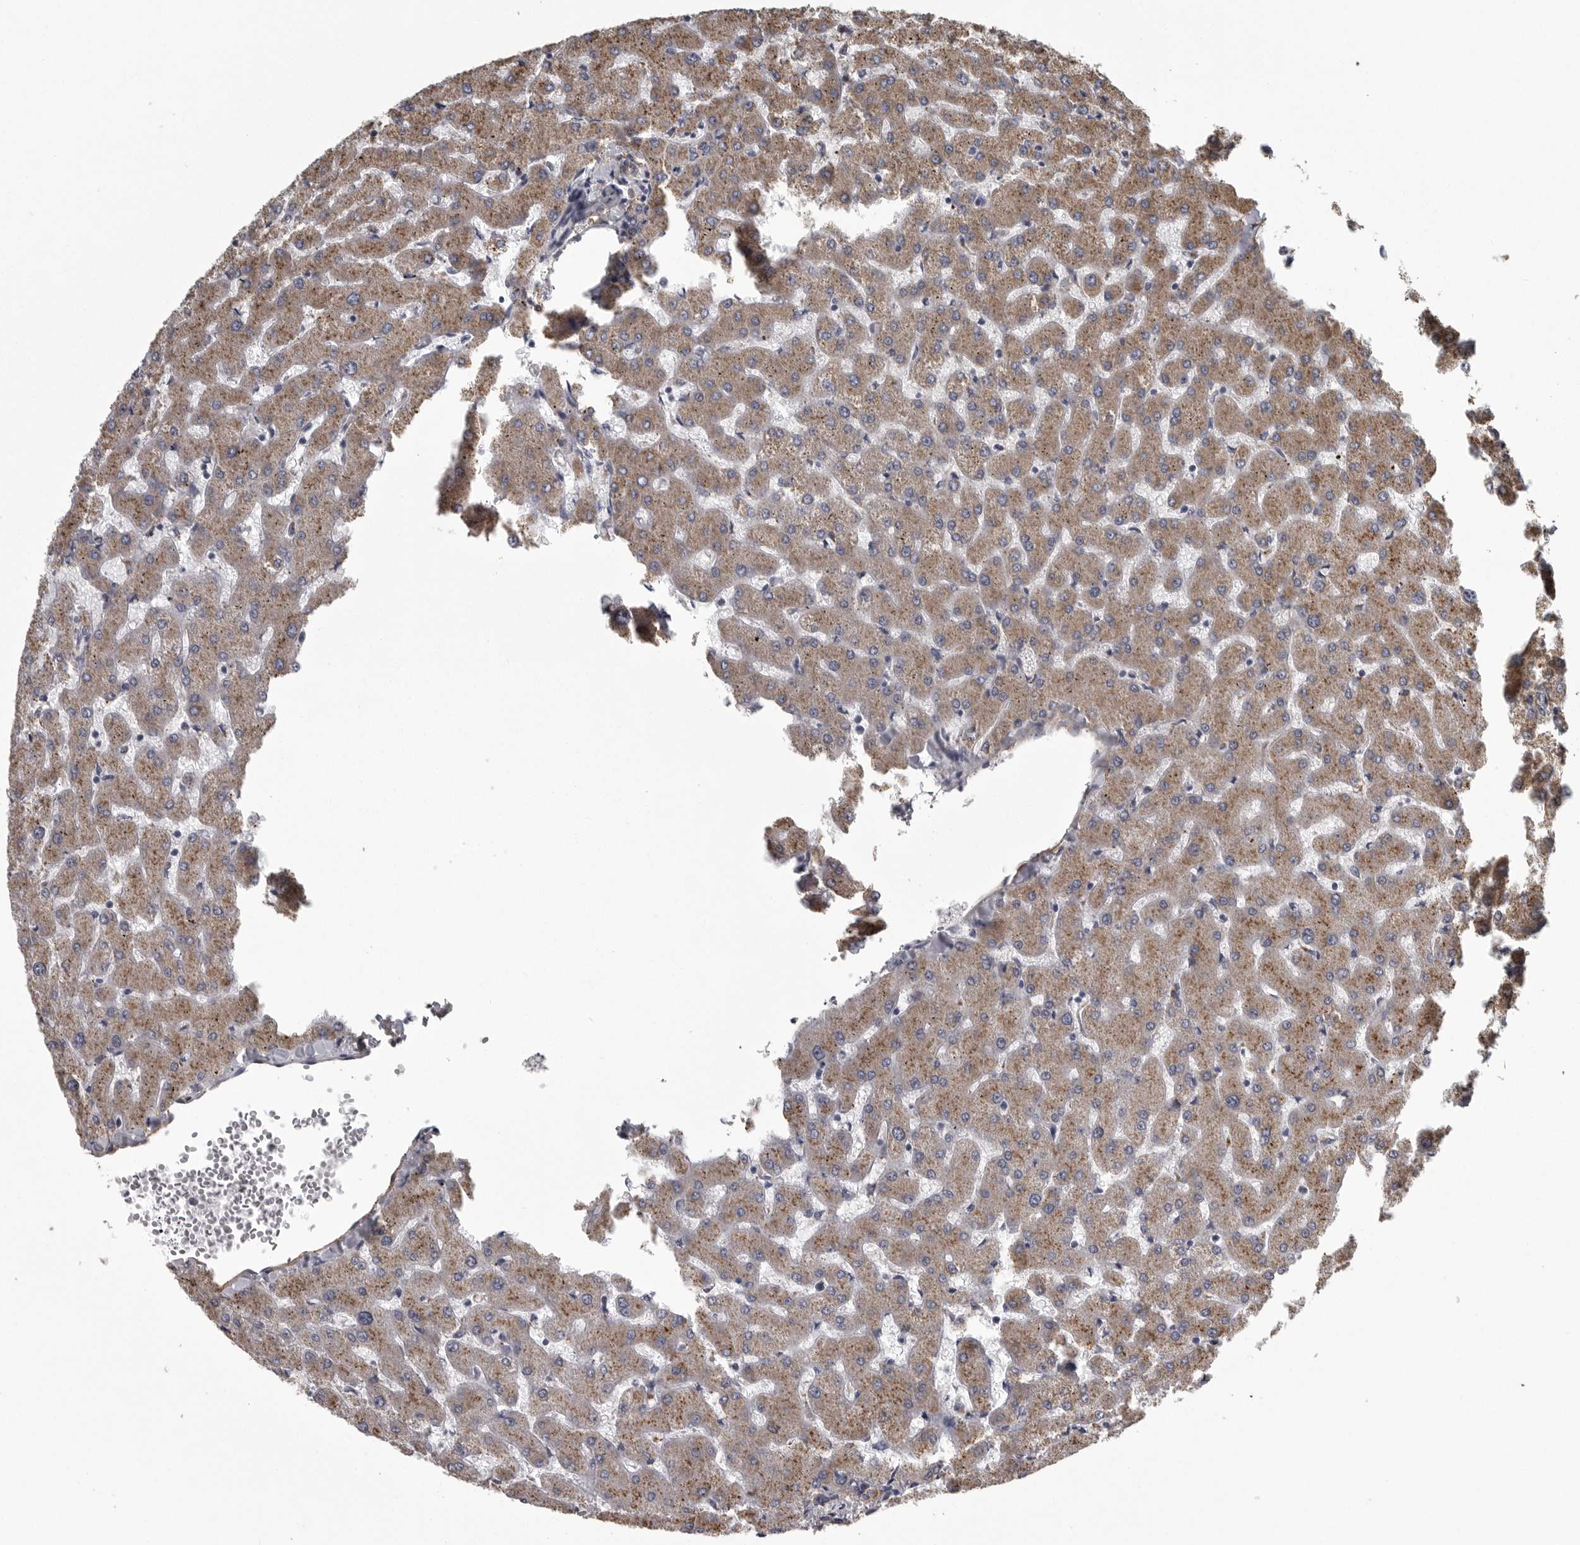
{"staining": {"intensity": "weak", "quantity": ">75%", "location": "cytoplasmic/membranous"}, "tissue": "liver", "cell_type": "Cholangiocytes", "image_type": "normal", "snomed": [{"axis": "morphology", "description": "Normal tissue, NOS"}, {"axis": "topography", "description": "Liver"}], "caption": "An IHC image of unremarkable tissue is shown. Protein staining in brown shows weak cytoplasmic/membranous positivity in liver within cholangiocytes.", "gene": "FRK", "patient": {"sex": "female", "age": 63}}